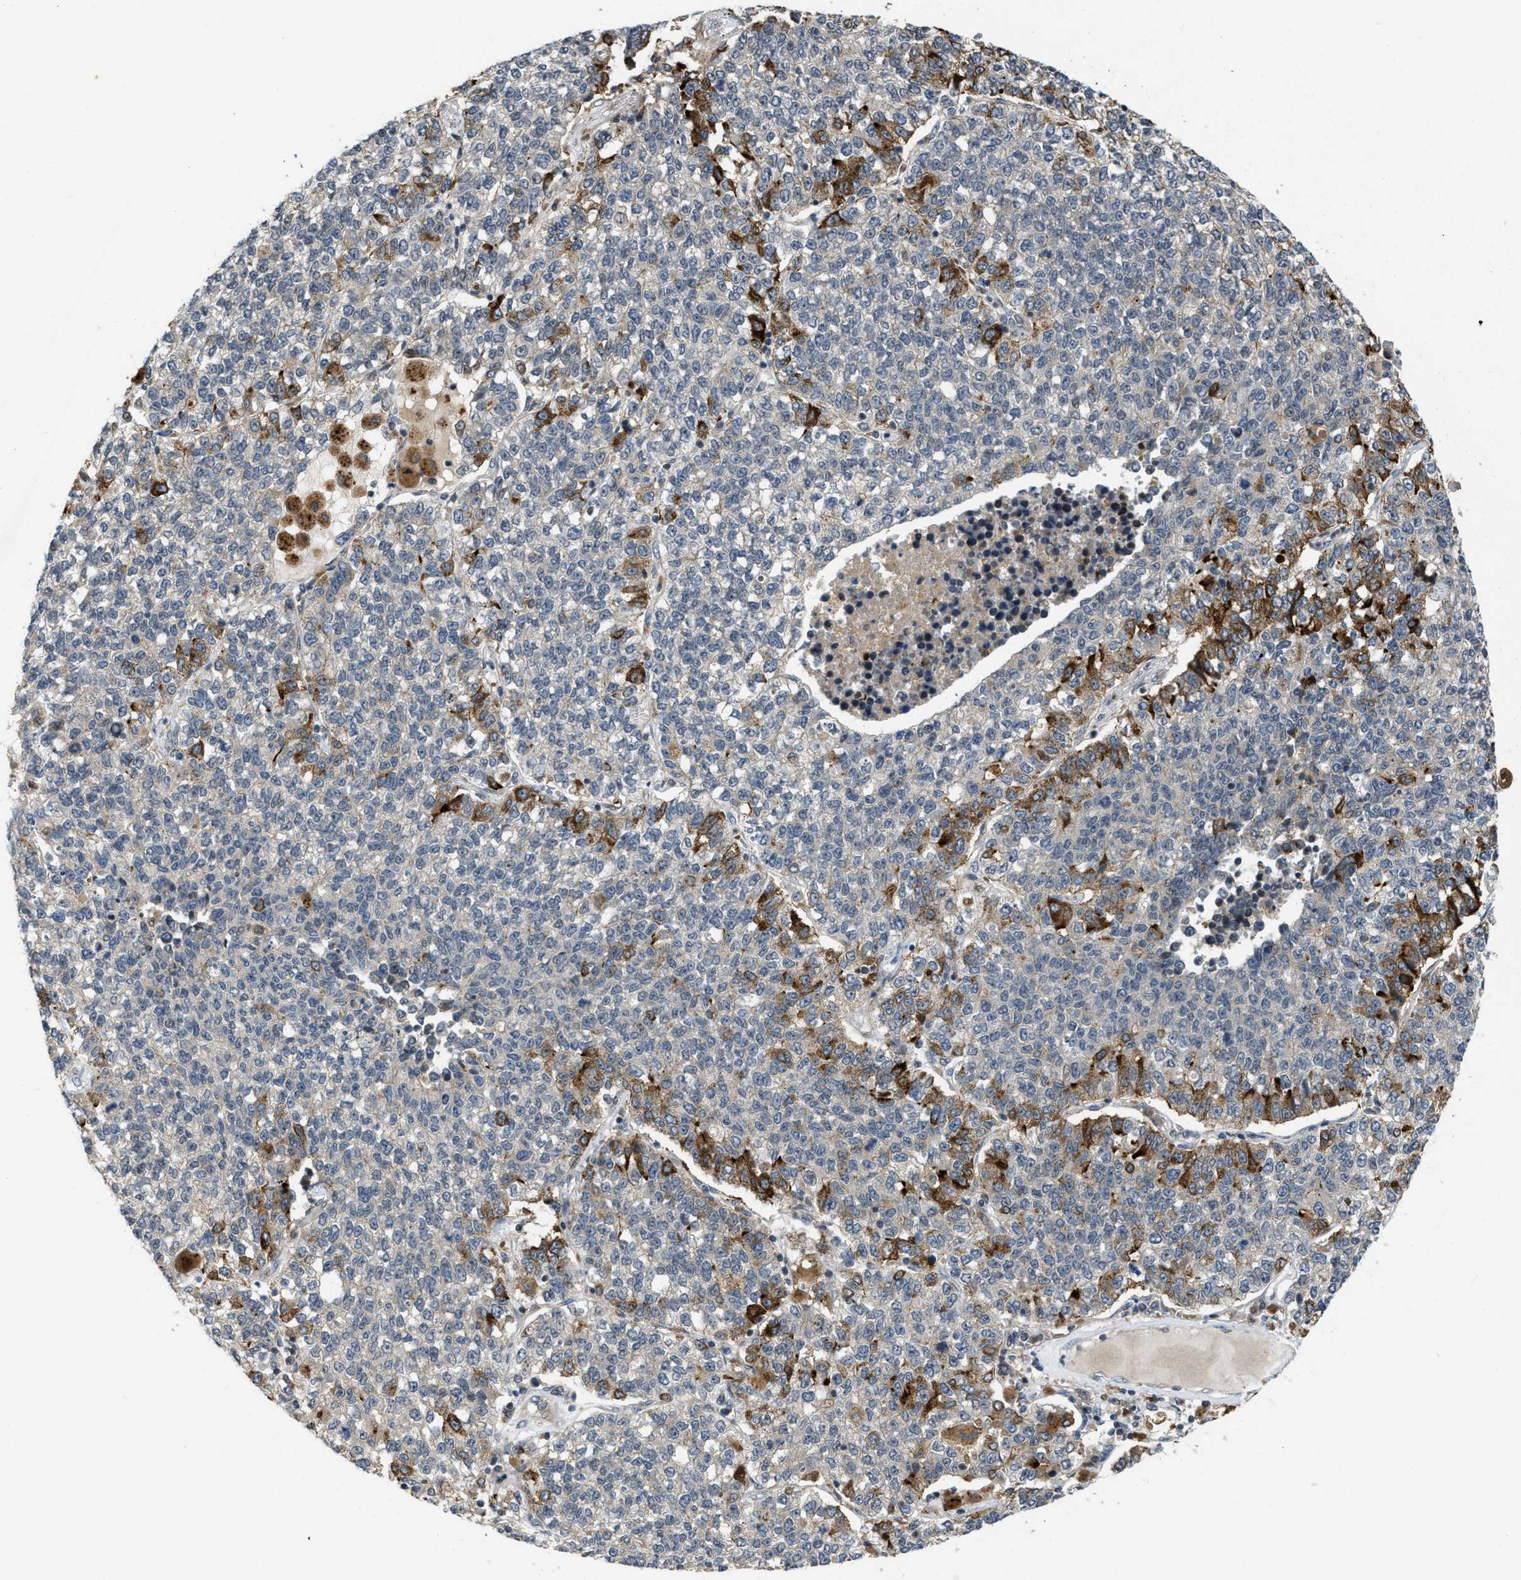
{"staining": {"intensity": "moderate", "quantity": "<25%", "location": "cytoplasmic/membranous"}, "tissue": "lung cancer", "cell_type": "Tumor cells", "image_type": "cancer", "snomed": [{"axis": "morphology", "description": "Adenocarcinoma, NOS"}, {"axis": "topography", "description": "Lung"}], "caption": "Moderate cytoplasmic/membranous positivity is seen in approximately <25% of tumor cells in lung adenocarcinoma.", "gene": "DNAJC28", "patient": {"sex": "male", "age": 49}}